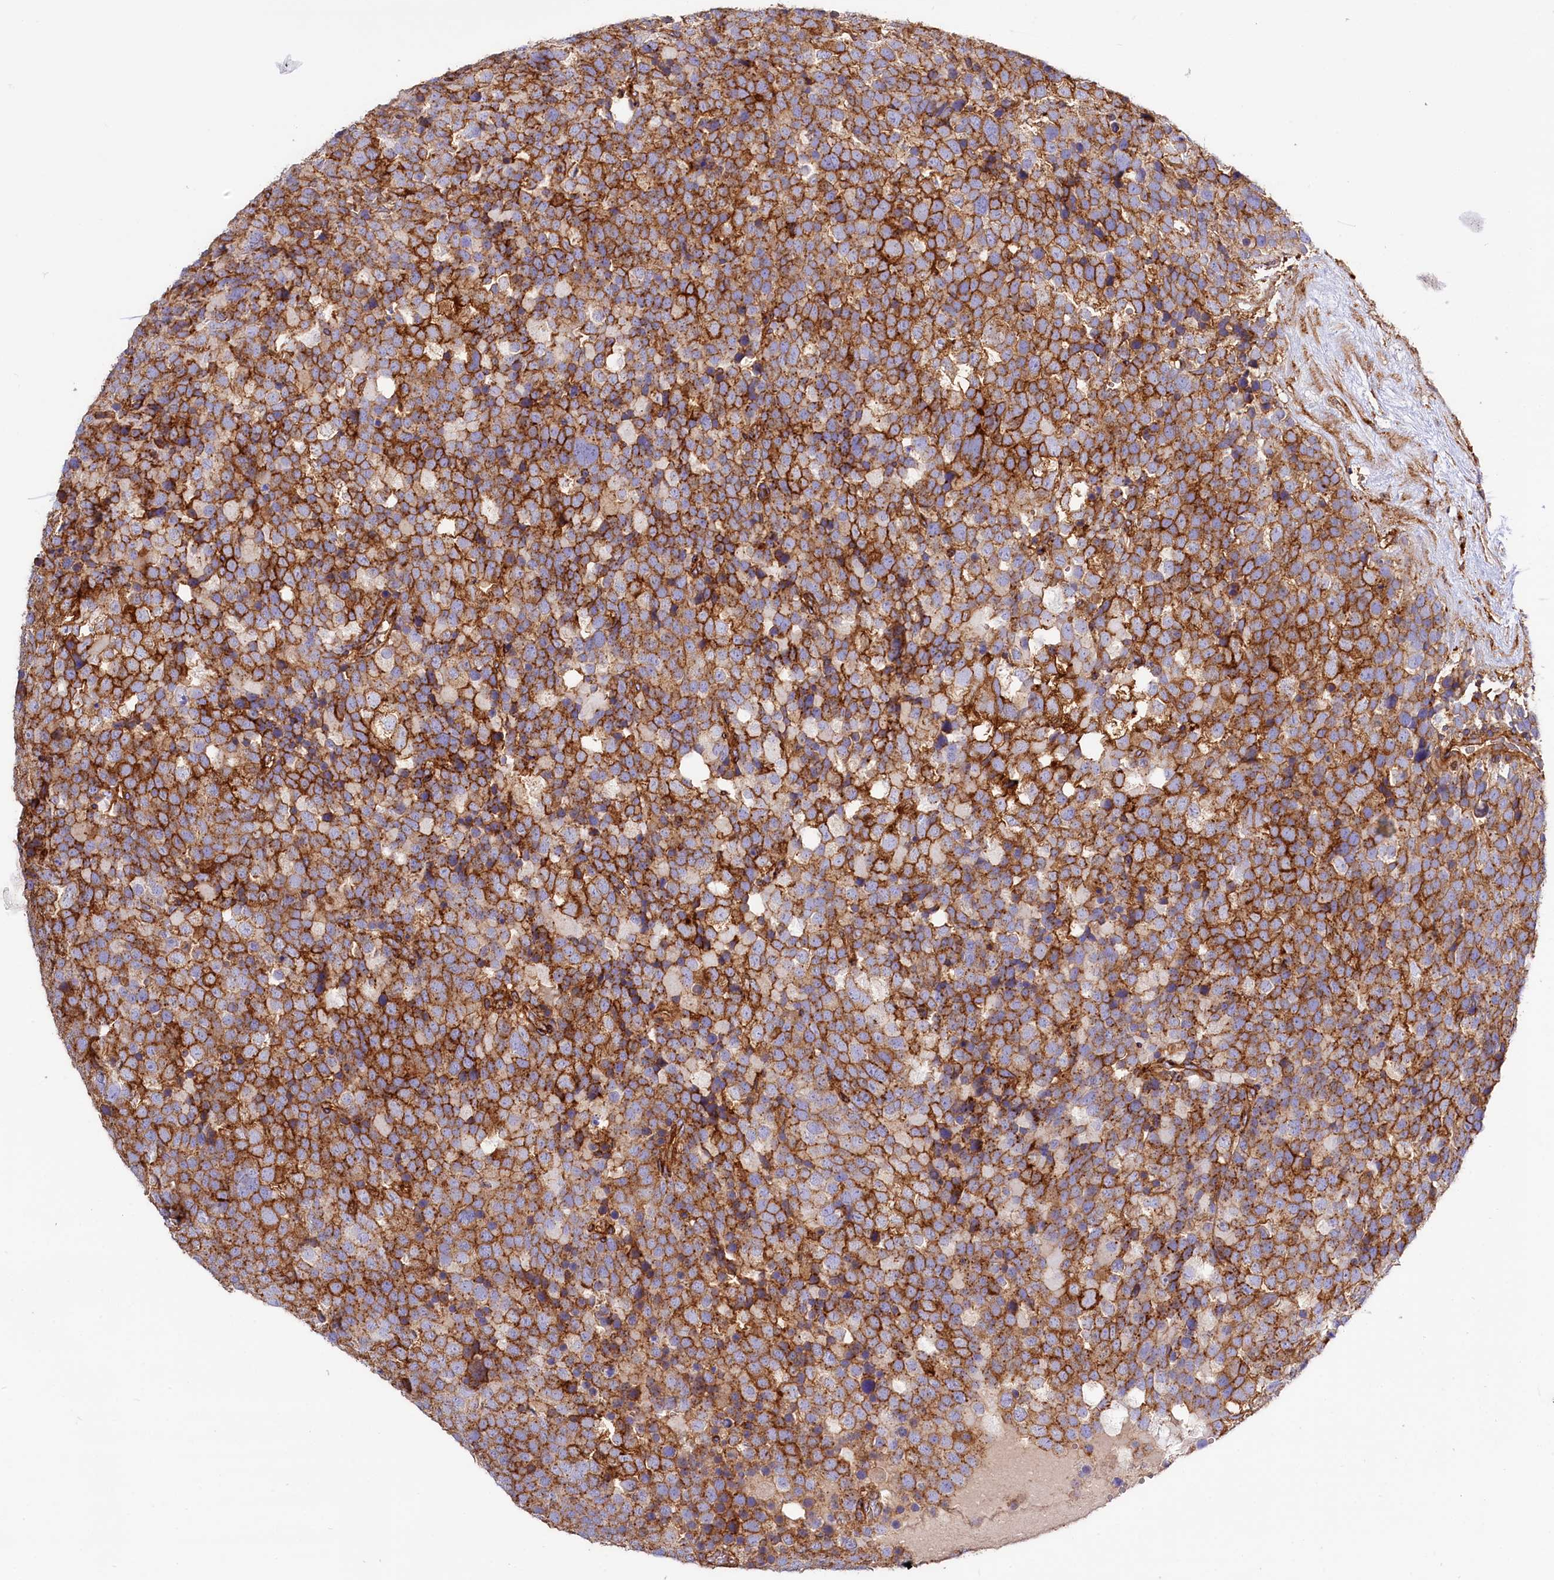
{"staining": {"intensity": "strong", "quantity": ">75%", "location": "cytoplasmic/membranous"}, "tissue": "testis cancer", "cell_type": "Tumor cells", "image_type": "cancer", "snomed": [{"axis": "morphology", "description": "Seminoma, NOS"}, {"axis": "topography", "description": "Testis"}], "caption": "Protein staining by IHC reveals strong cytoplasmic/membranous positivity in approximately >75% of tumor cells in testis cancer (seminoma). Nuclei are stained in blue.", "gene": "ANO6", "patient": {"sex": "male", "age": 71}}